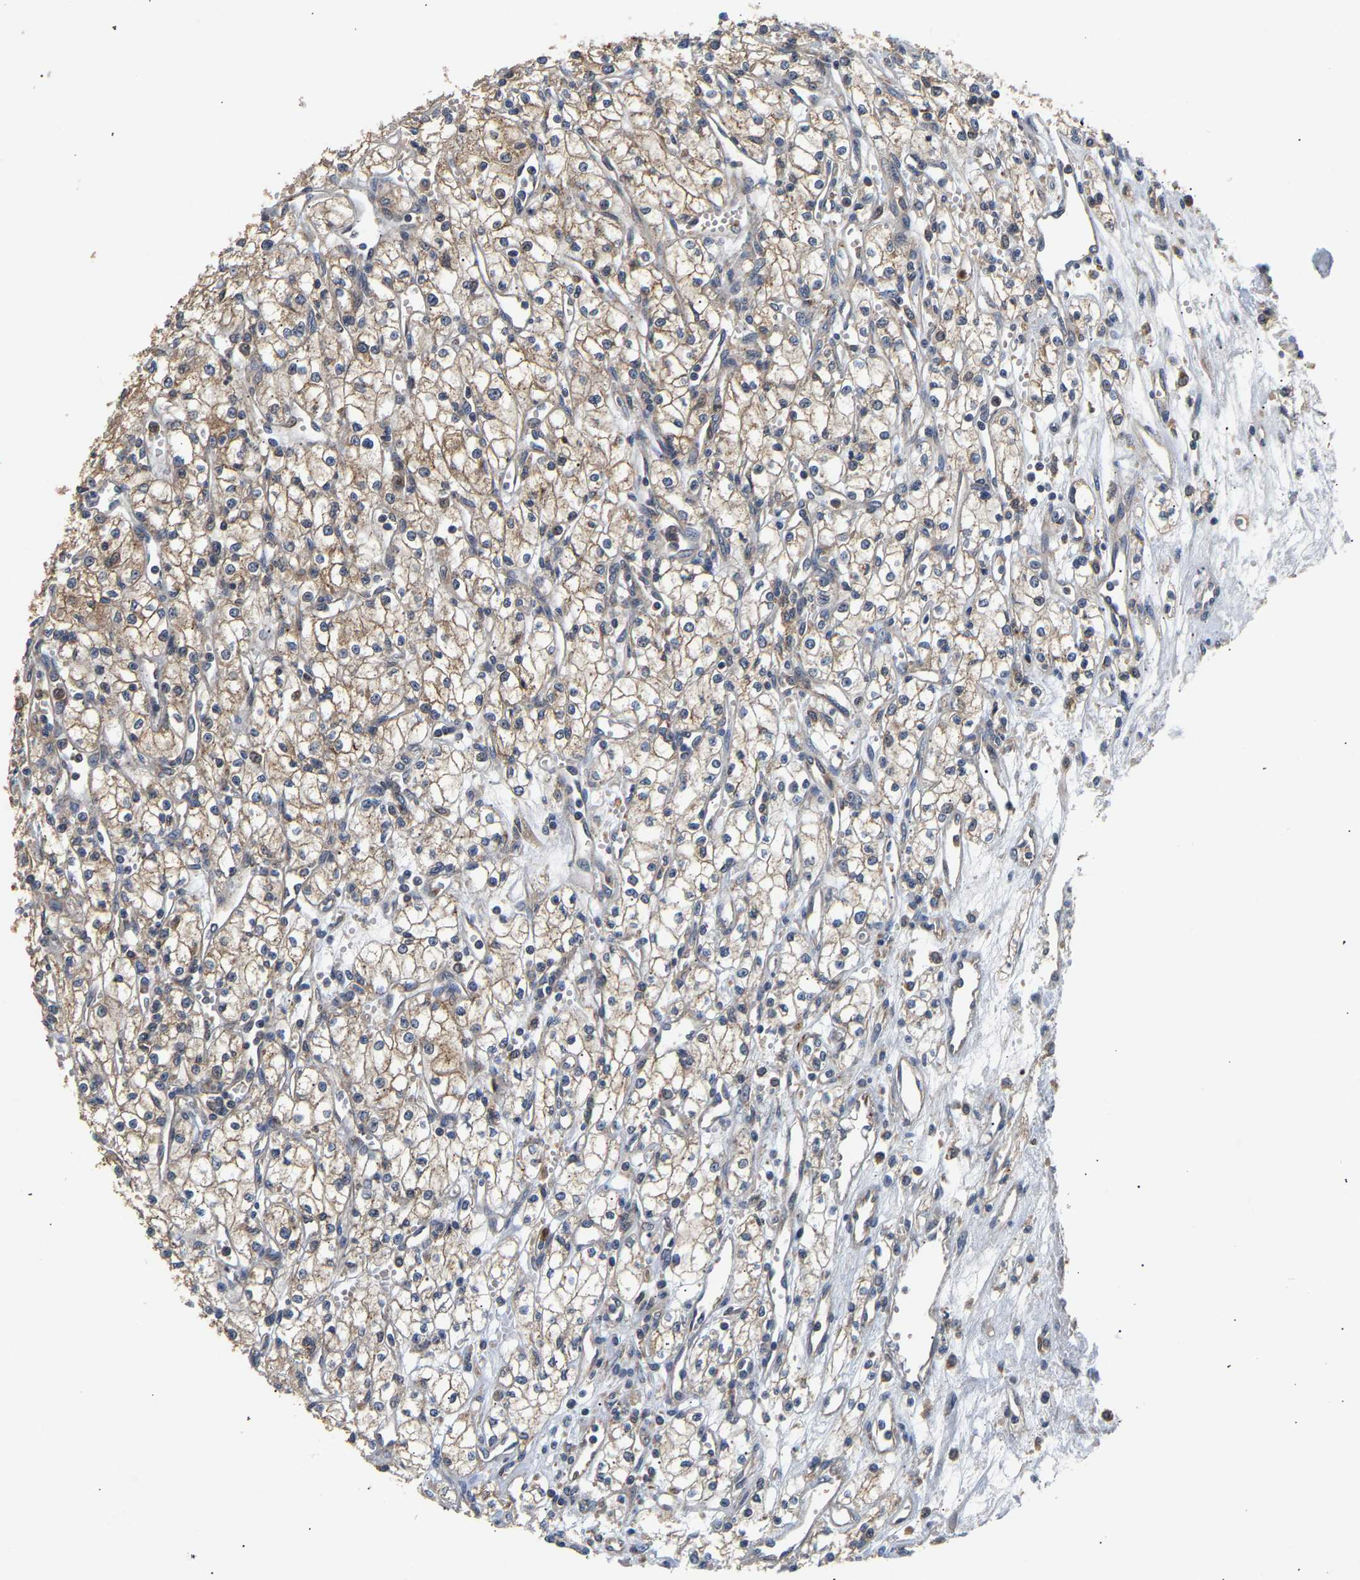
{"staining": {"intensity": "weak", "quantity": ">75%", "location": "cytoplasmic/membranous"}, "tissue": "renal cancer", "cell_type": "Tumor cells", "image_type": "cancer", "snomed": [{"axis": "morphology", "description": "Adenocarcinoma, NOS"}, {"axis": "topography", "description": "Kidney"}], "caption": "This photomicrograph reveals renal adenocarcinoma stained with immunohistochemistry to label a protein in brown. The cytoplasmic/membranous of tumor cells show weak positivity for the protein. Nuclei are counter-stained blue.", "gene": "PPID", "patient": {"sex": "male", "age": 59}}